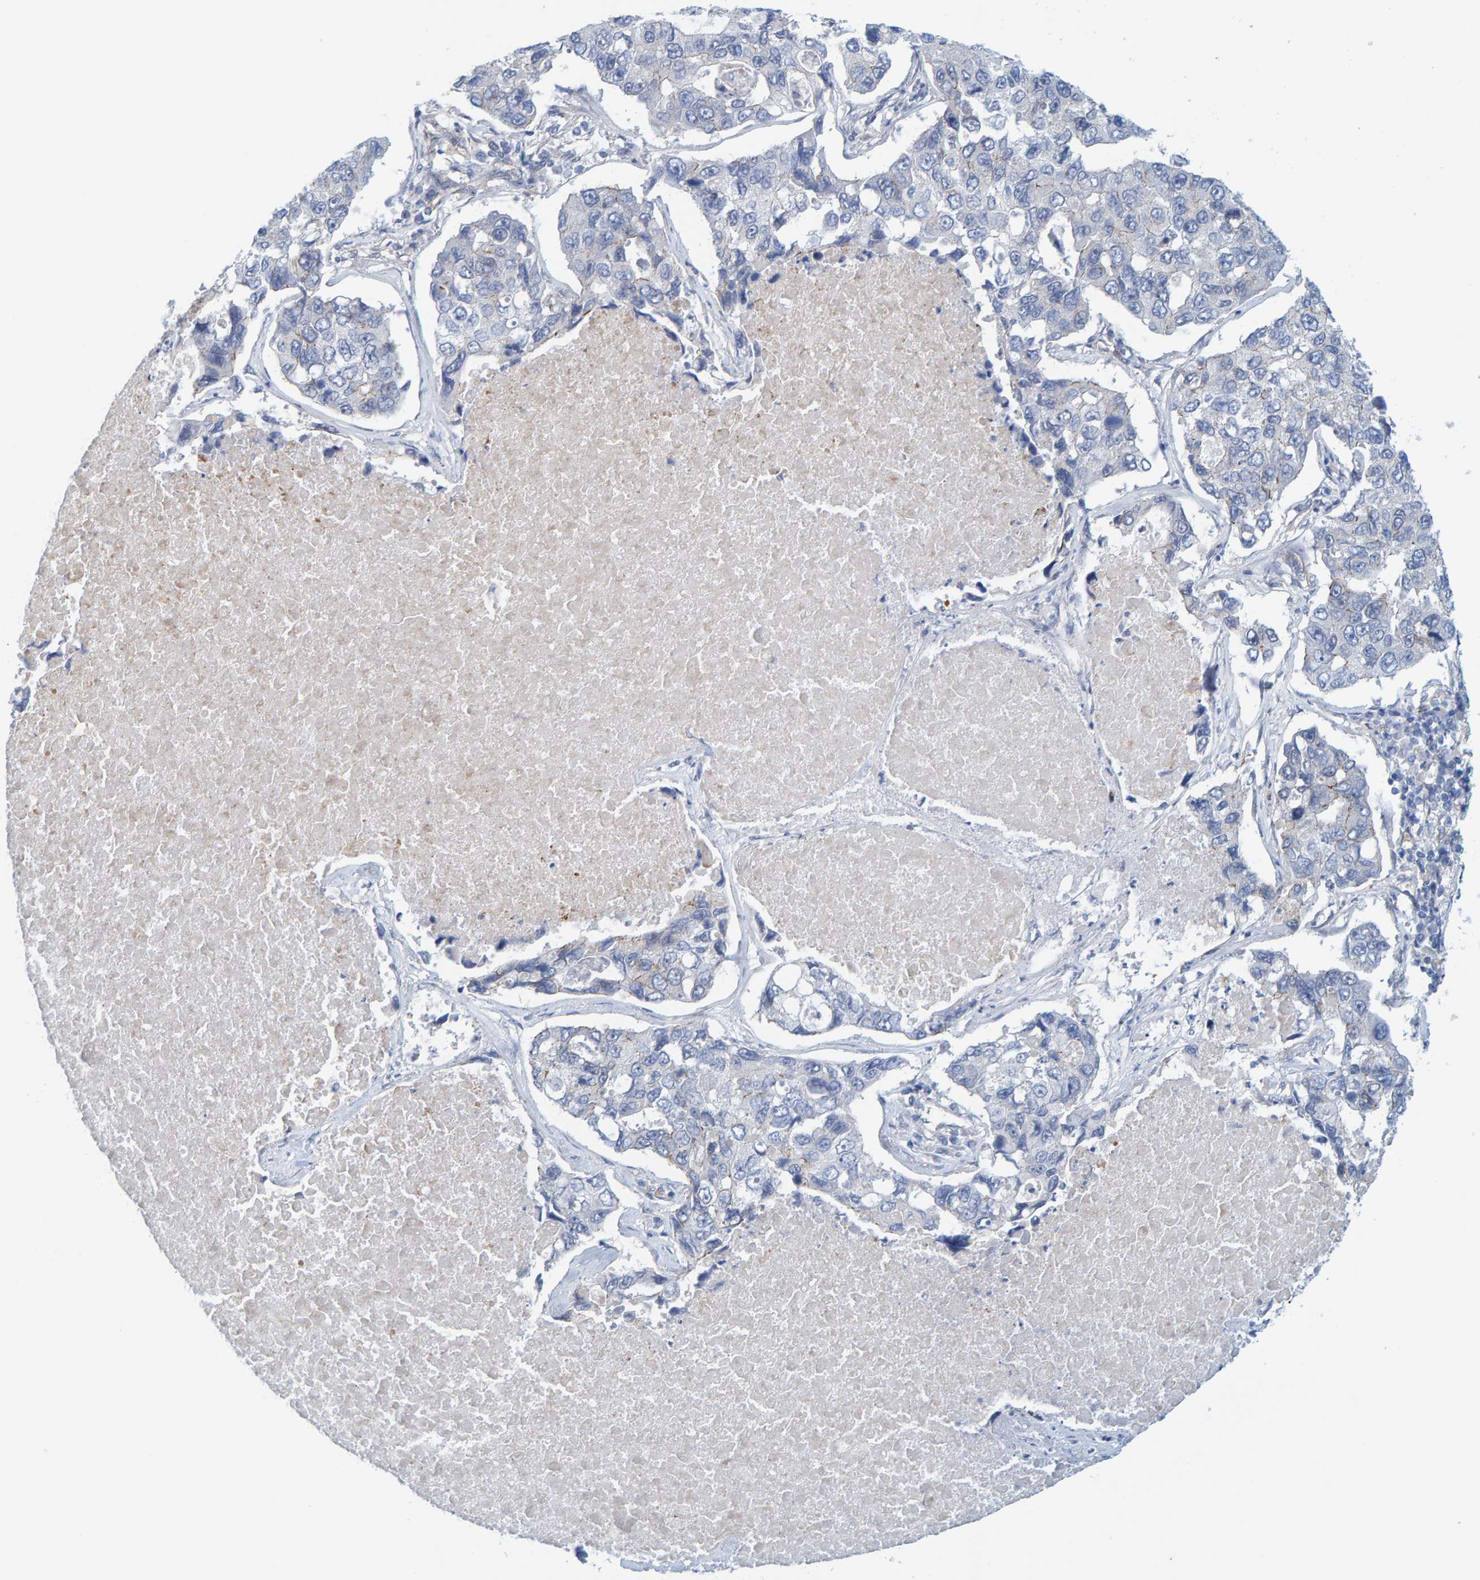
{"staining": {"intensity": "negative", "quantity": "none", "location": "none"}, "tissue": "lung cancer", "cell_type": "Tumor cells", "image_type": "cancer", "snomed": [{"axis": "morphology", "description": "Adenocarcinoma, NOS"}, {"axis": "topography", "description": "Lung"}], "caption": "Immunohistochemistry (IHC) of human adenocarcinoma (lung) reveals no positivity in tumor cells.", "gene": "KRBA2", "patient": {"sex": "male", "age": 64}}